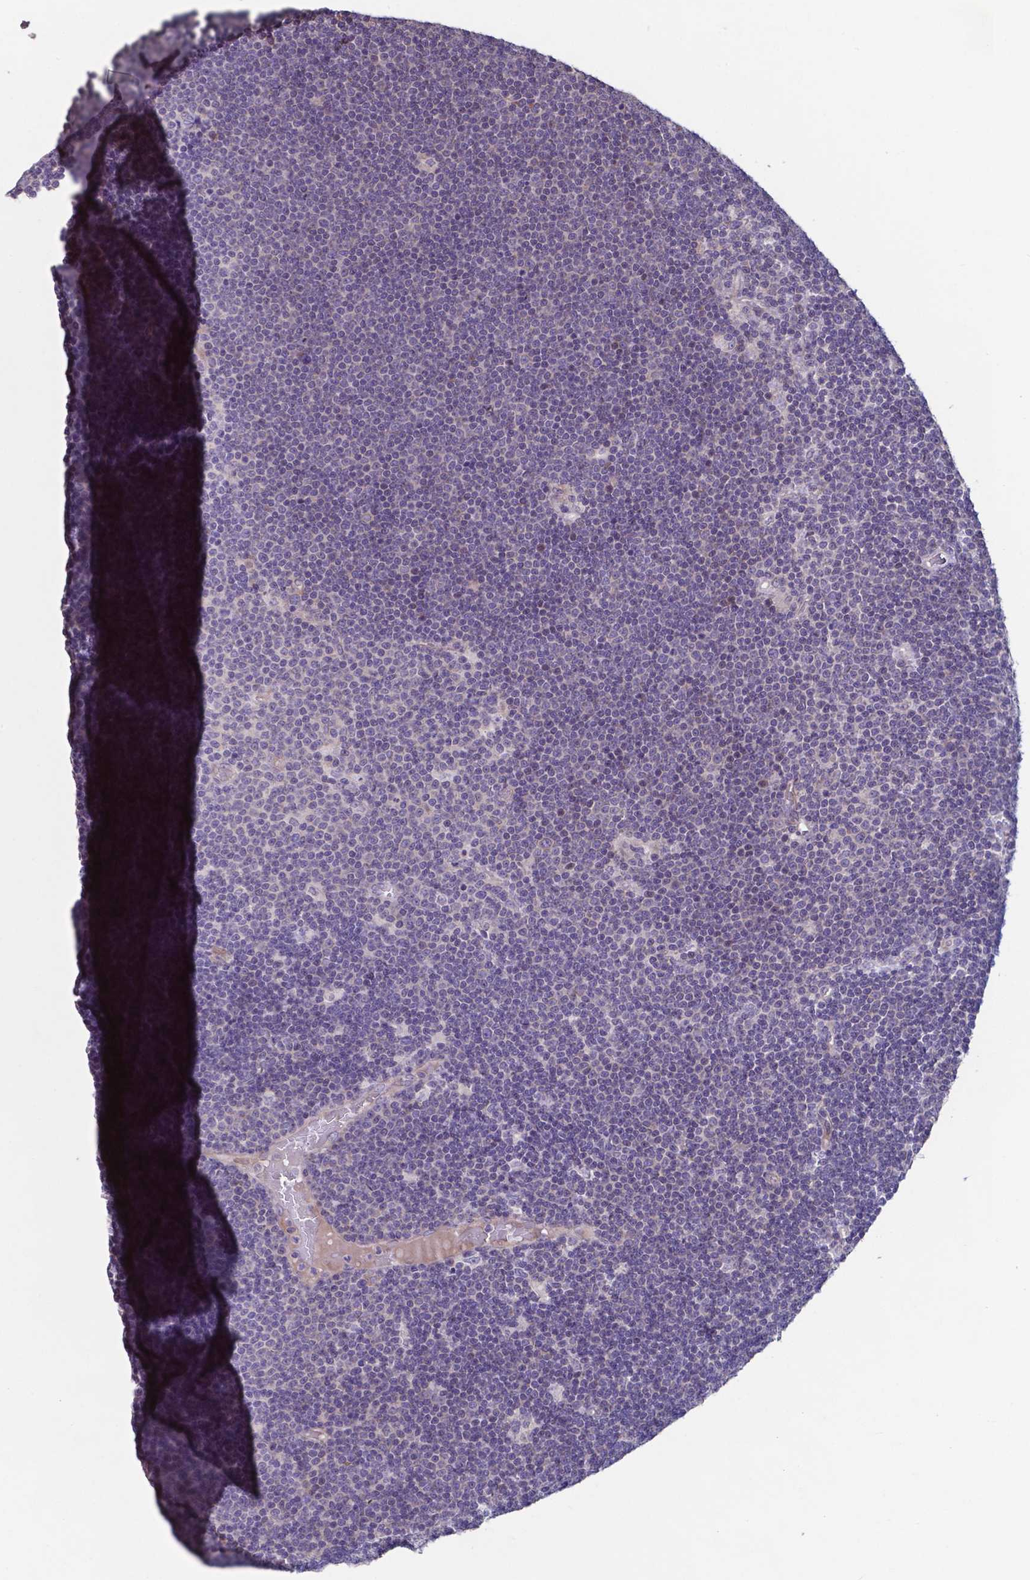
{"staining": {"intensity": "negative", "quantity": "none", "location": "none"}, "tissue": "lymphoma", "cell_type": "Tumor cells", "image_type": "cancer", "snomed": [{"axis": "morphology", "description": "Malignant lymphoma, non-Hodgkin's type, Low grade"}, {"axis": "topography", "description": "Brain"}], "caption": "Tumor cells show no significant staining in lymphoma. (DAB IHC visualized using brightfield microscopy, high magnification).", "gene": "TYRO3", "patient": {"sex": "female", "age": 66}}